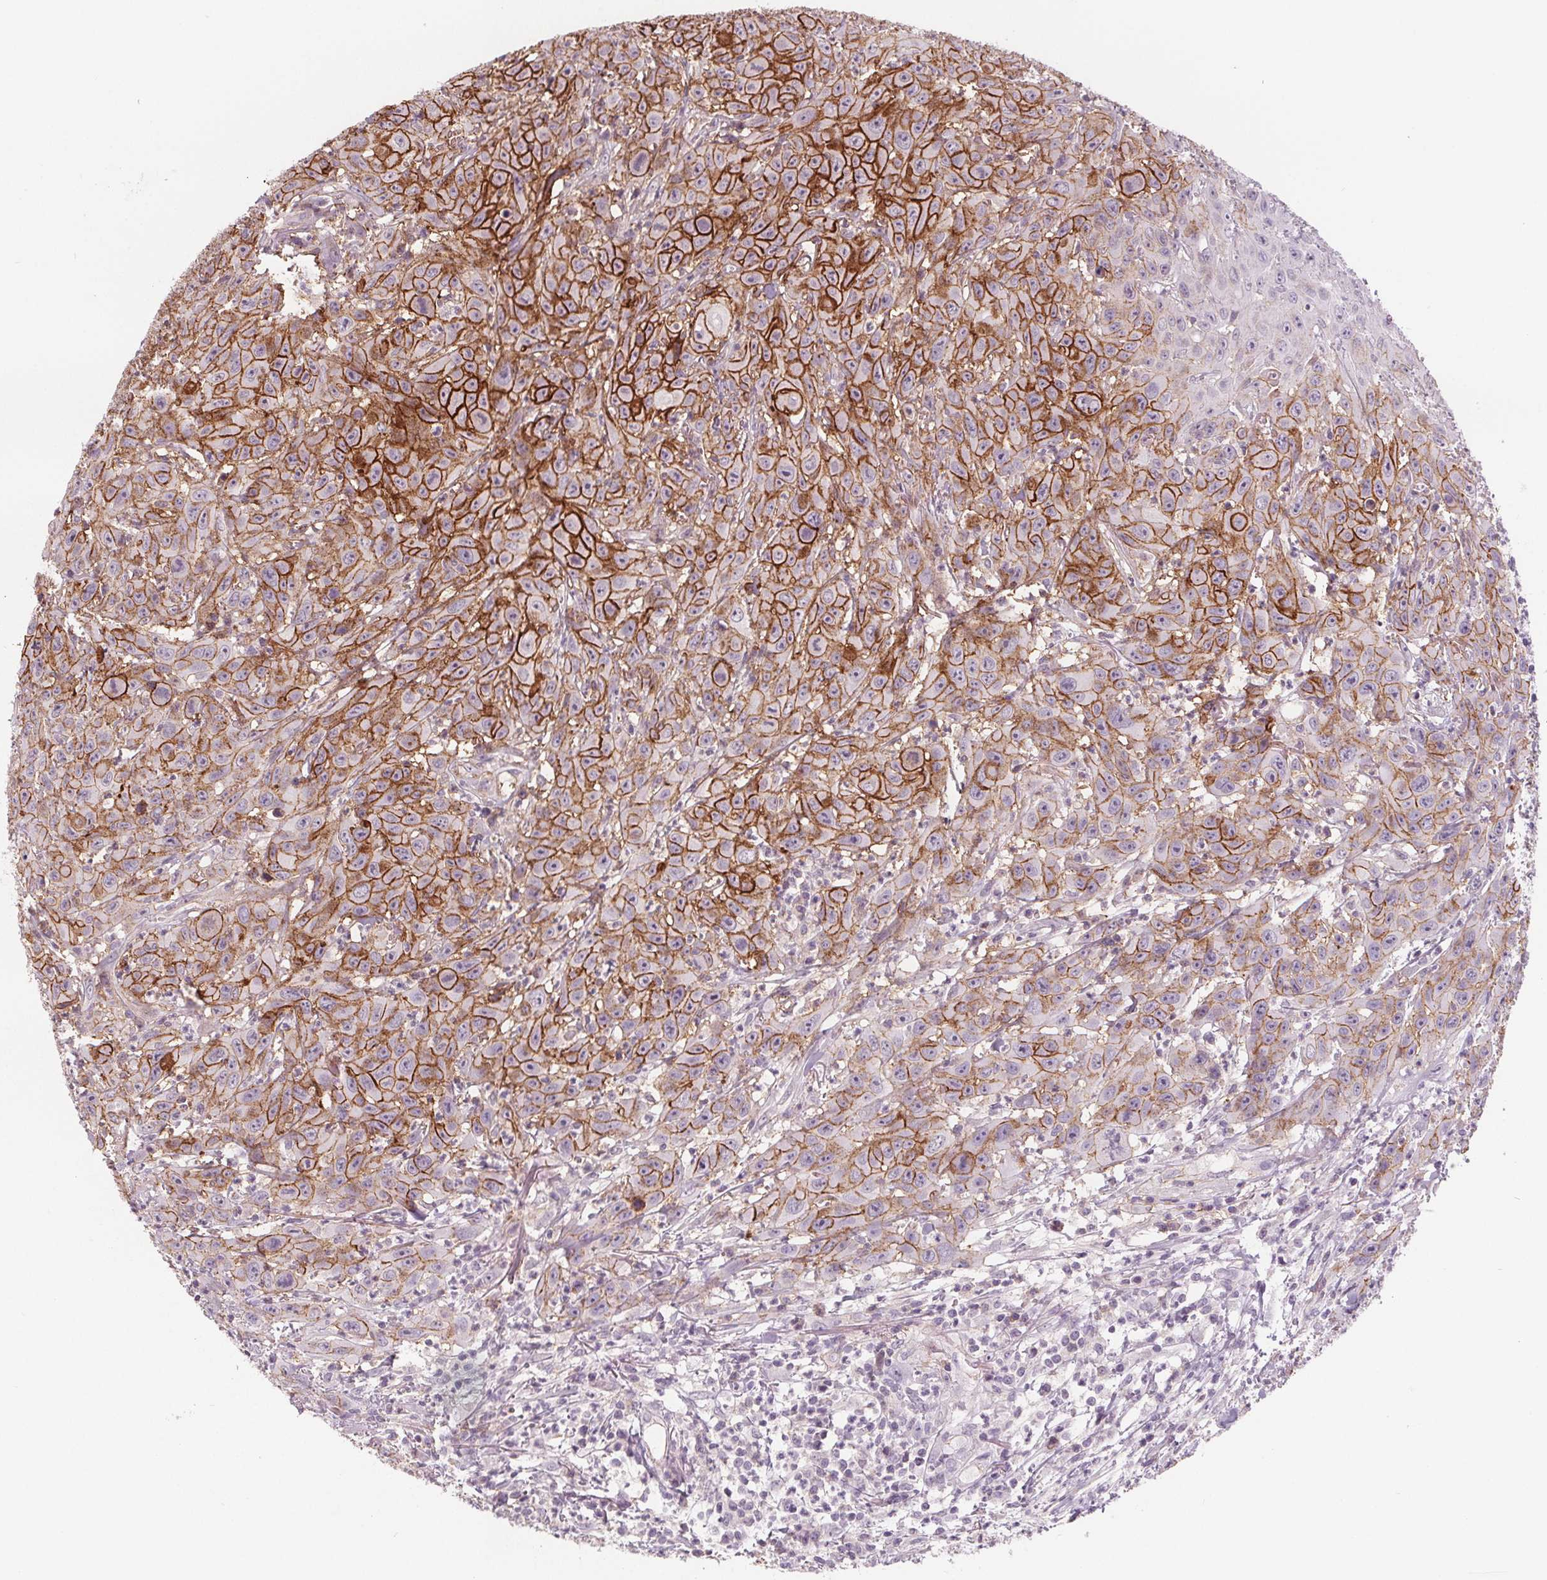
{"staining": {"intensity": "strong", "quantity": "25%-75%", "location": "cytoplasmic/membranous"}, "tissue": "head and neck cancer", "cell_type": "Tumor cells", "image_type": "cancer", "snomed": [{"axis": "morphology", "description": "Squamous cell carcinoma, NOS"}, {"axis": "topography", "description": "Skin"}, {"axis": "topography", "description": "Head-Neck"}], "caption": "Immunohistochemistry (IHC) image of human squamous cell carcinoma (head and neck) stained for a protein (brown), which reveals high levels of strong cytoplasmic/membranous positivity in approximately 25%-75% of tumor cells.", "gene": "ATP1A1", "patient": {"sex": "male", "age": 80}}